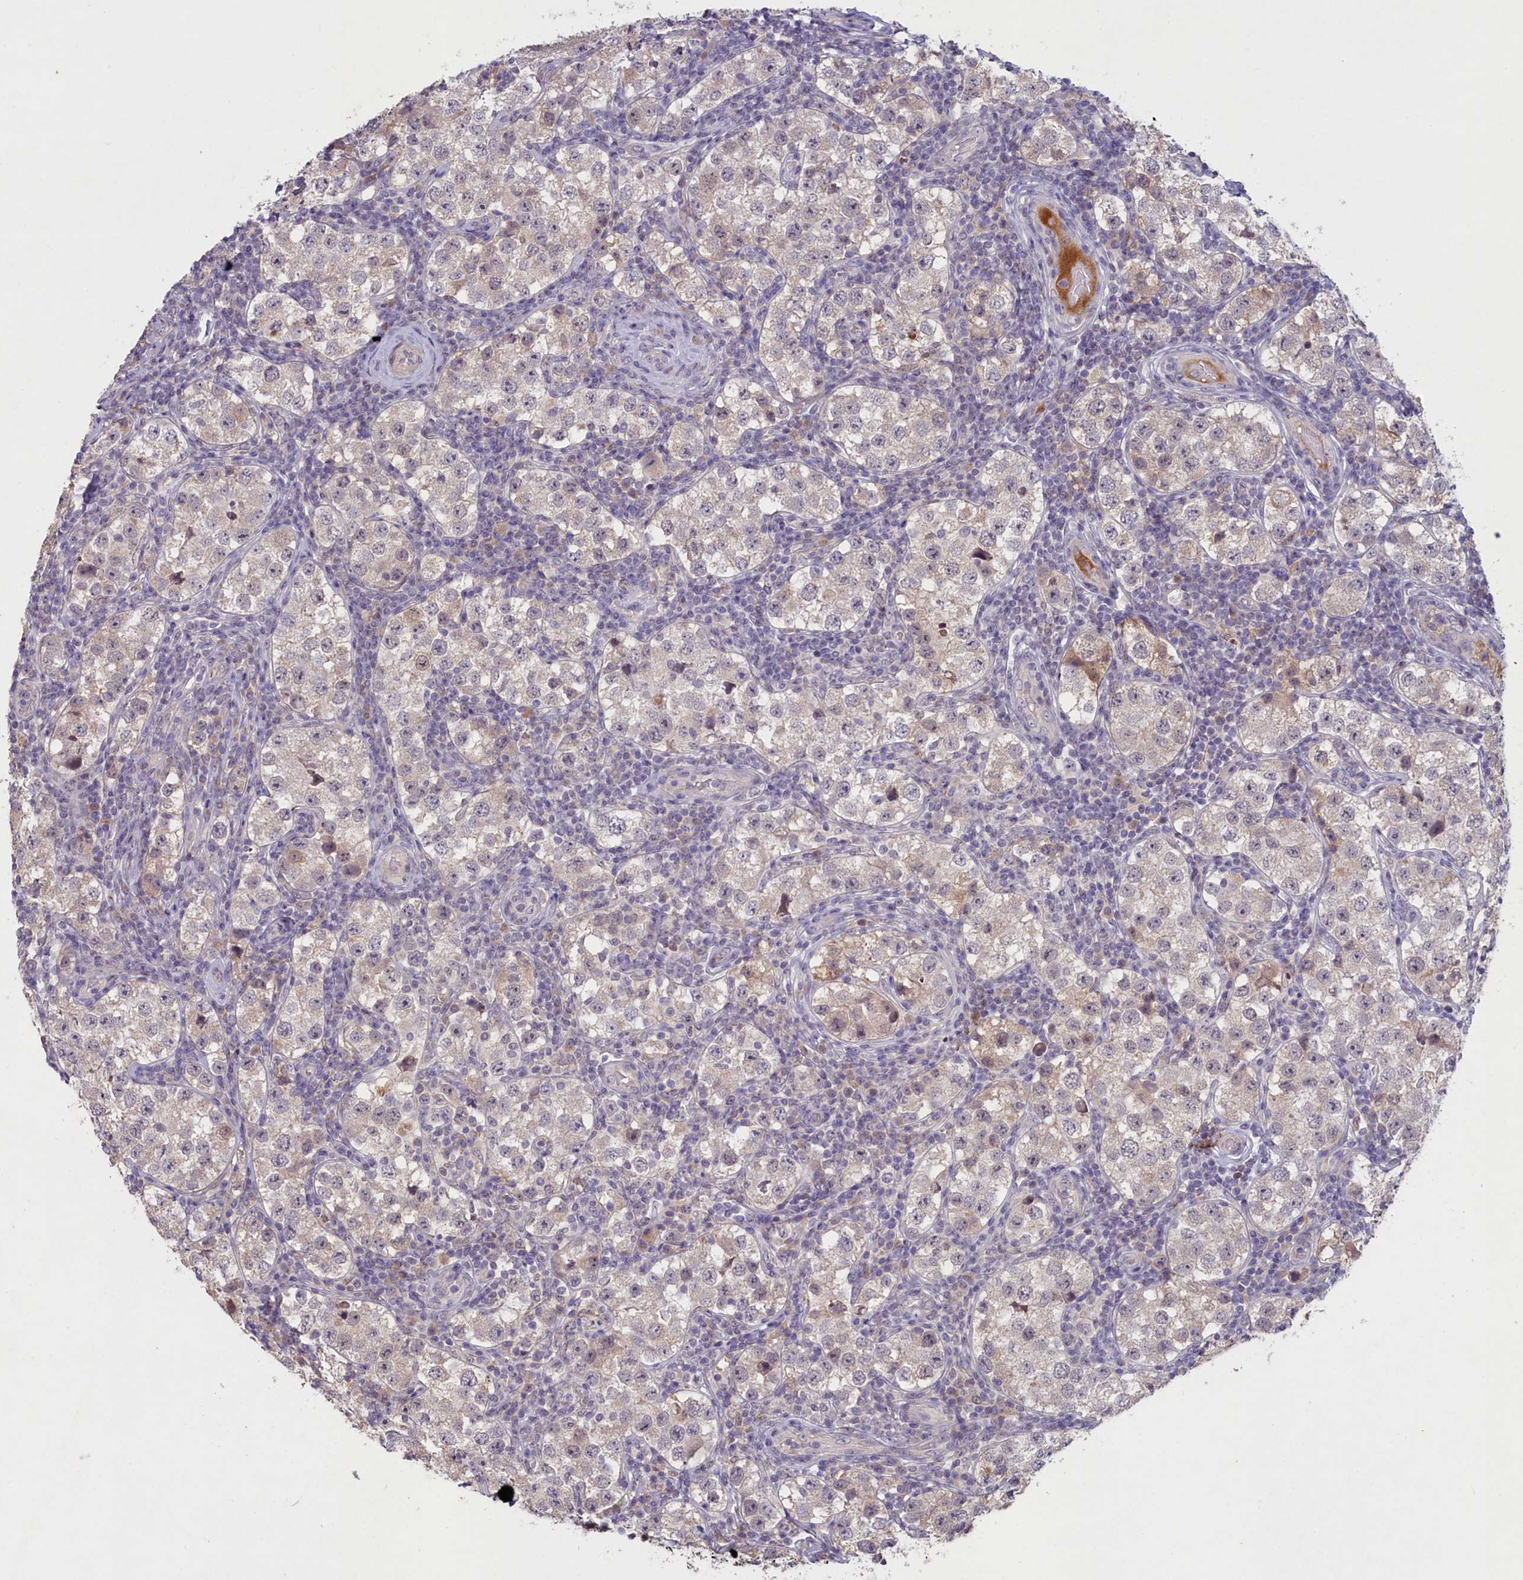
{"staining": {"intensity": "negative", "quantity": "none", "location": "none"}, "tissue": "testis cancer", "cell_type": "Tumor cells", "image_type": "cancer", "snomed": [{"axis": "morphology", "description": "Seminoma, NOS"}, {"axis": "topography", "description": "Testis"}], "caption": "DAB (3,3'-diaminobenzidine) immunohistochemical staining of seminoma (testis) reveals no significant positivity in tumor cells.", "gene": "ATF7IP2", "patient": {"sex": "male", "age": 34}}